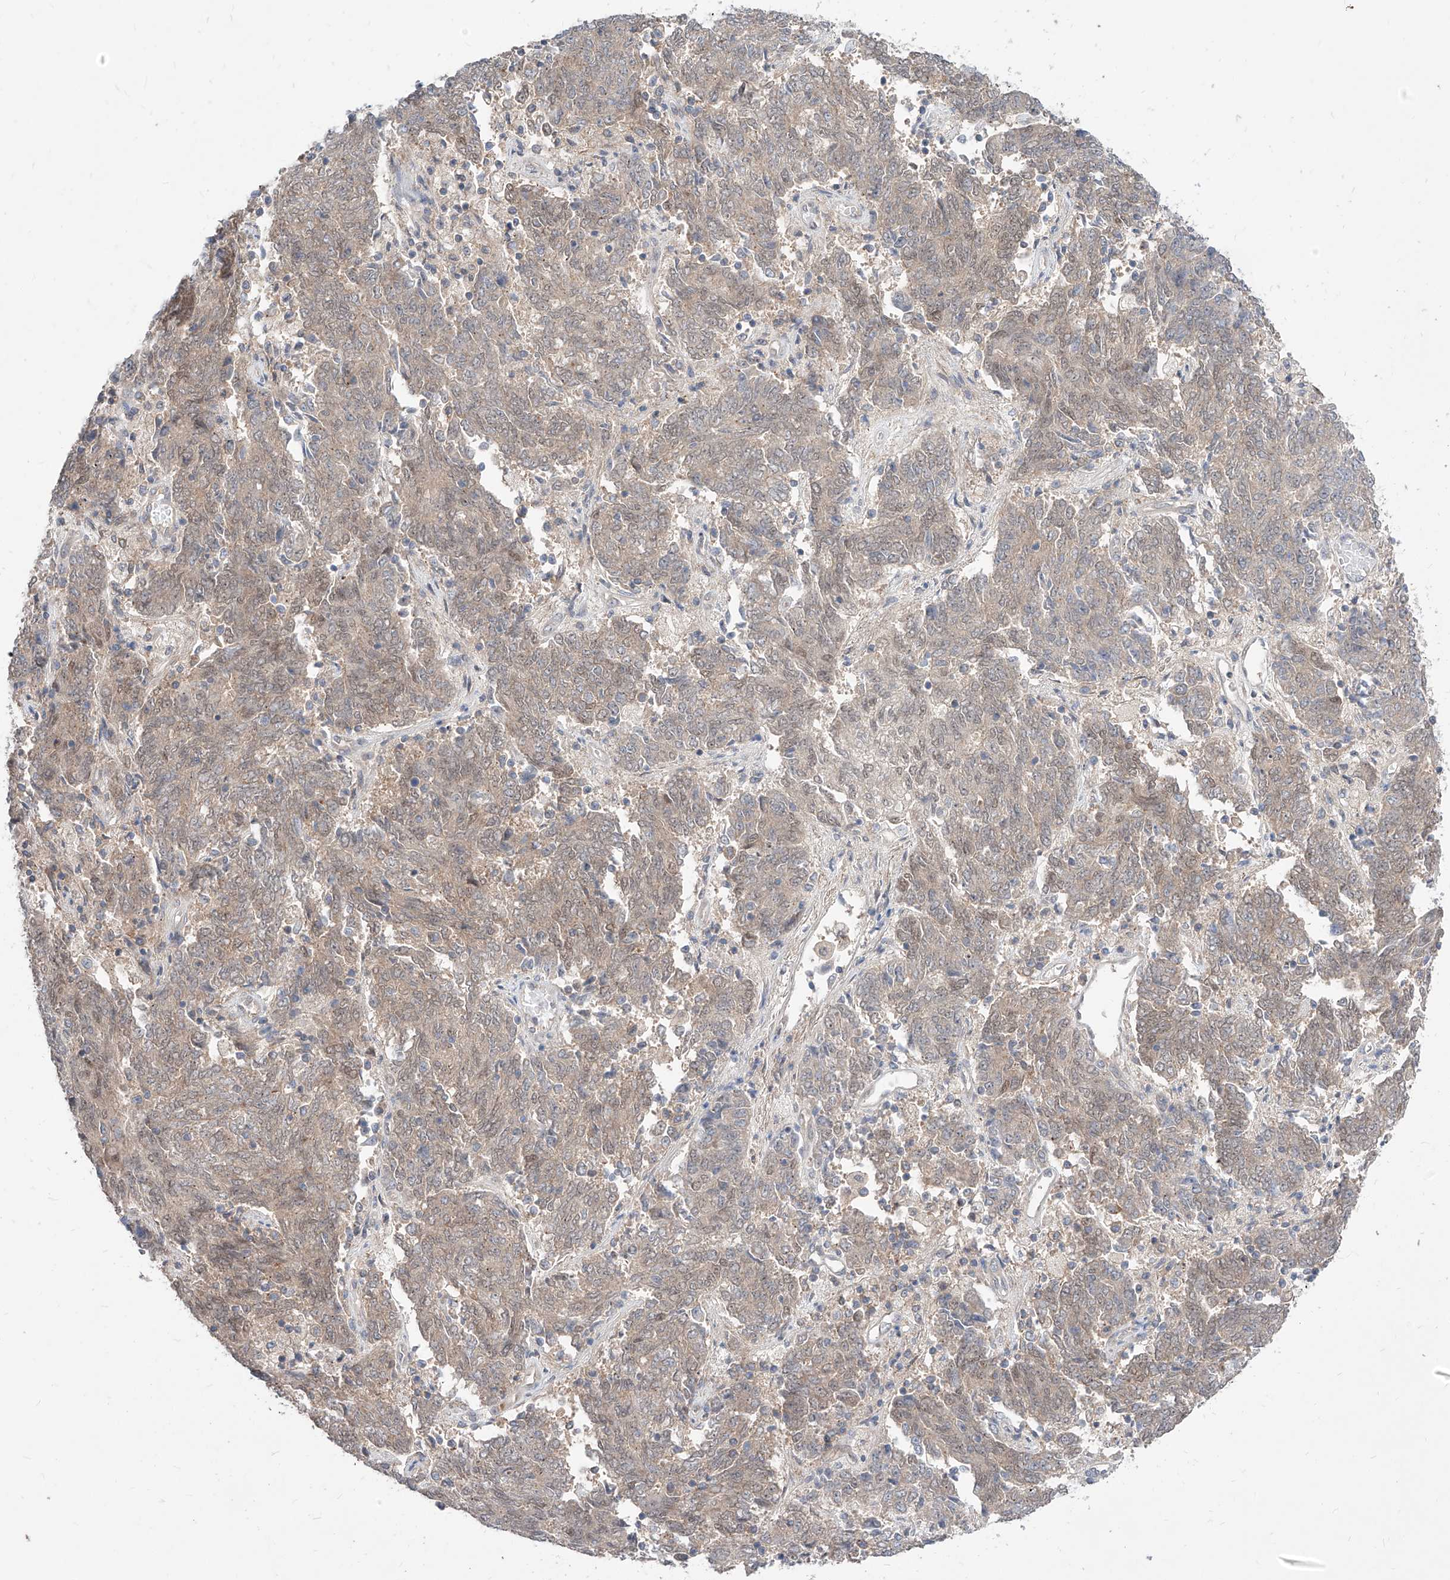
{"staining": {"intensity": "weak", "quantity": ">75%", "location": "cytoplasmic/membranous,nuclear"}, "tissue": "endometrial cancer", "cell_type": "Tumor cells", "image_type": "cancer", "snomed": [{"axis": "morphology", "description": "Adenocarcinoma, NOS"}, {"axis": "topography", "description": "Endometrium"}], "caption": "Brown immunohistochemical staining in human adenocarcinoma (endometrial) shows weak cytoplasmic/membranous and nuclear staining in about >75% of tumor cells.", "gene": "TSNAX", "patient": {"sex": "female", "age": 80}}